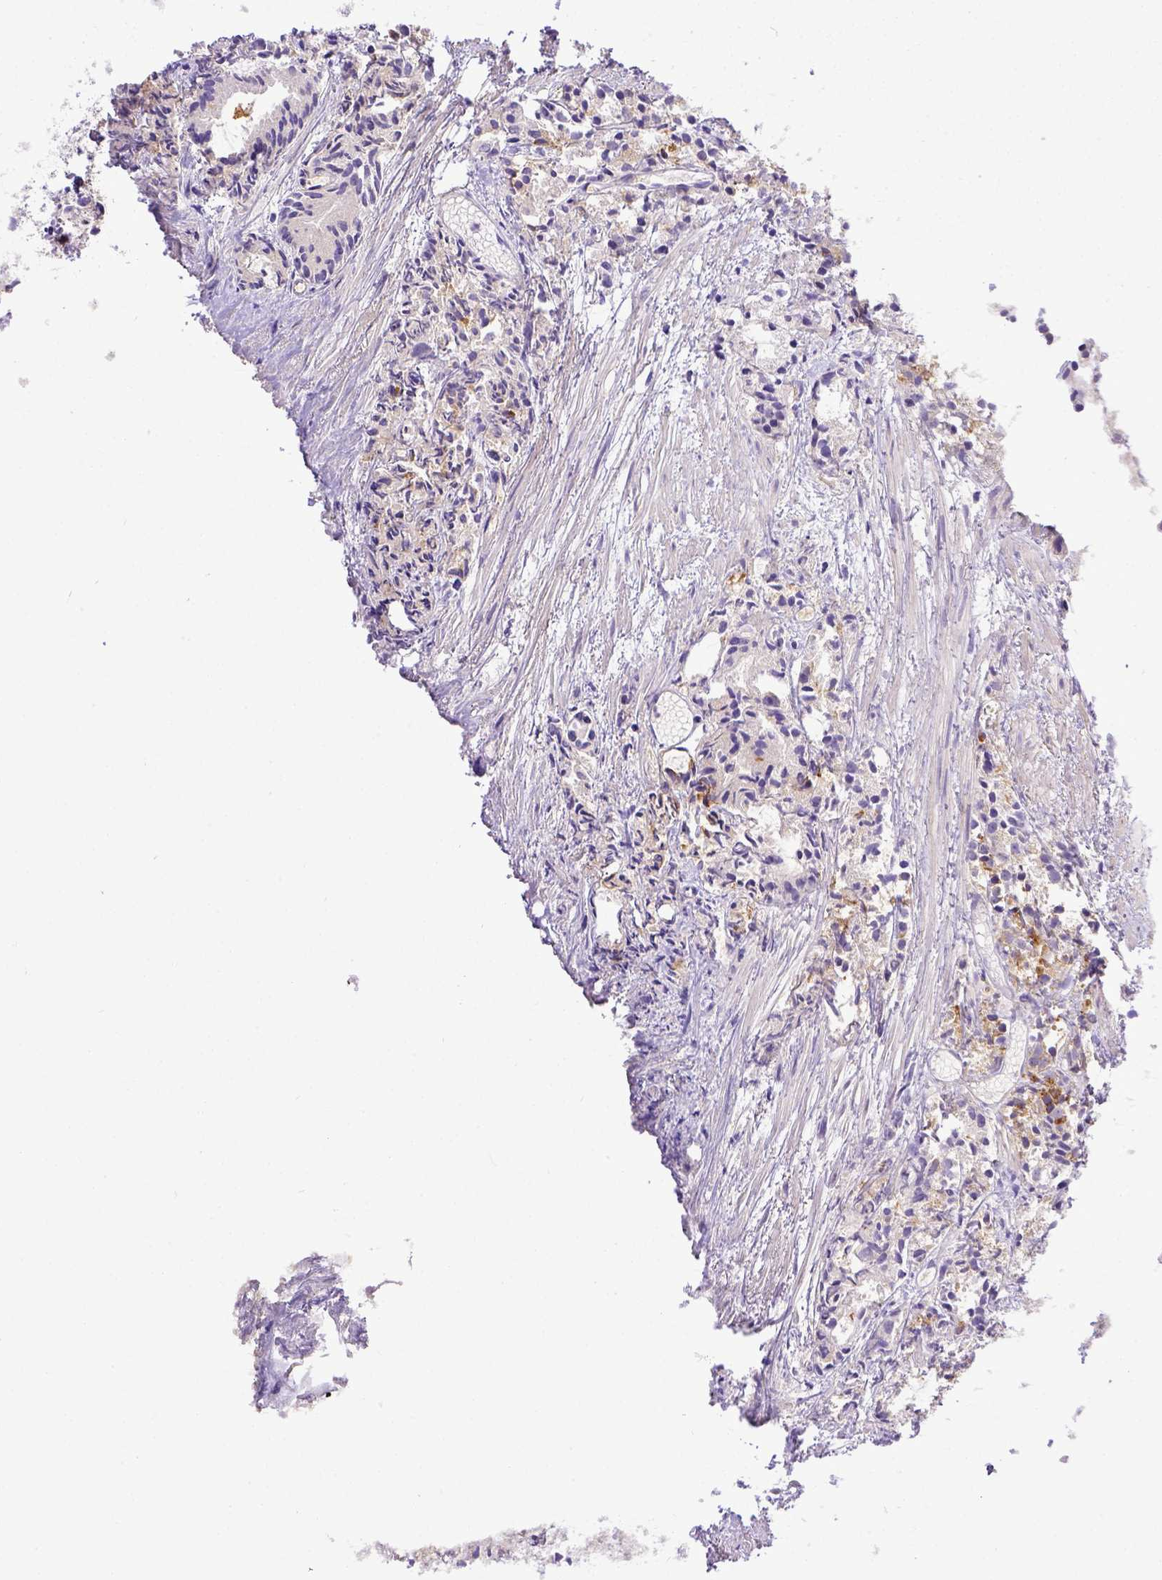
{"staining": {"intensity": "weak", "quantity": "<25%", "location": "cytoplasmic/membranous"}, "tissue": "prostate cancer", "cell_type": "Tumor cells", "image_type": "cancer", "snomed": [{"axis": "morphology", "description": "Adenocarcinoma, High grade"}, {"axis": "topography", "description": "Prostate"}], "caption": "Prostate cancer (adenocarcinoma (high-grade)) was stained to show a protein in brown. There is no significant expression in tumor cells.", "gene": "BTN1A1", "patient": {"sex": "male", "age": 79}}